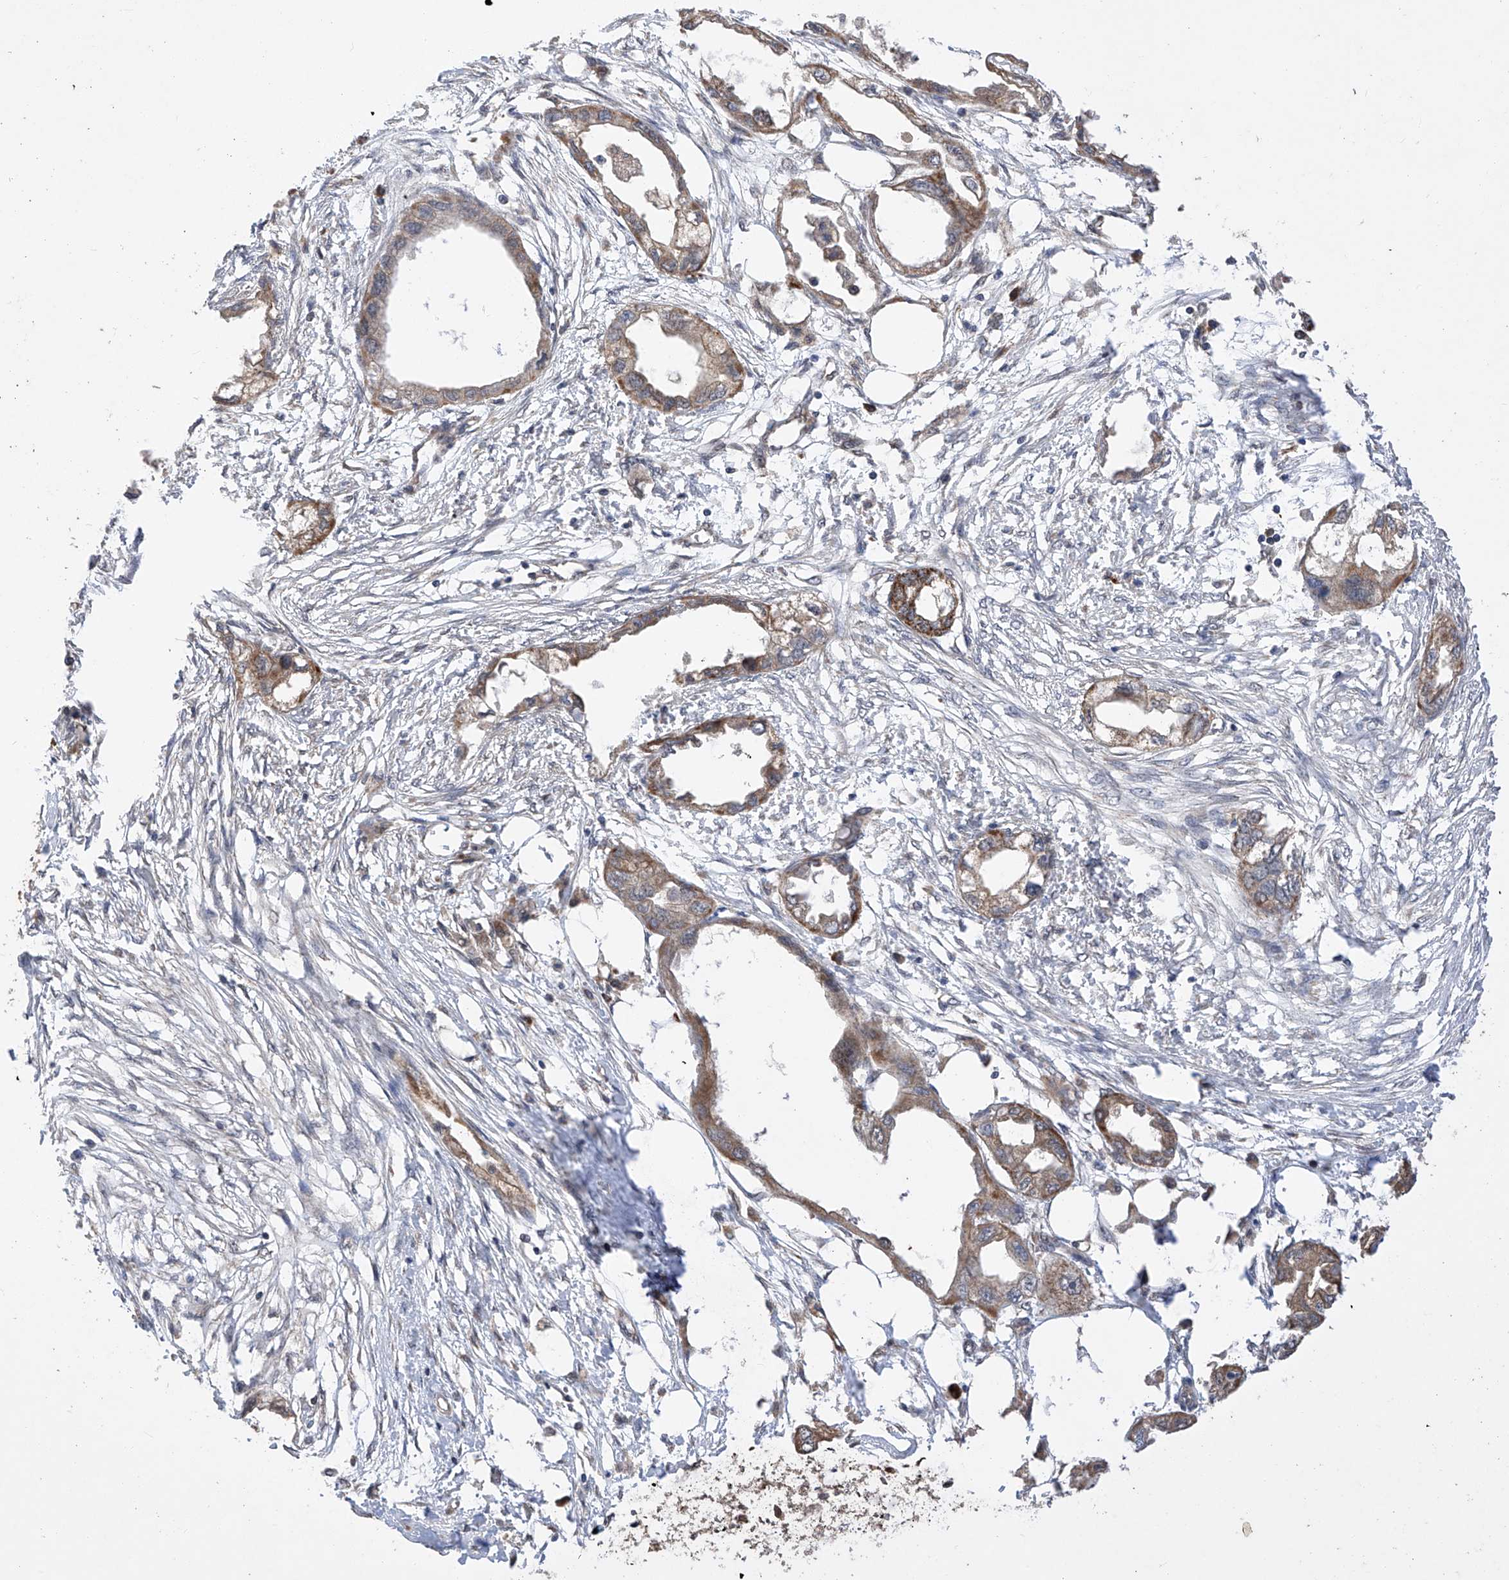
{"staining": {"intensity": "moderate", "quantity": ">75%", "location": "cytoplasmic/membranous"}, "tissue": "endometrial cancer", "cell_type": "Tumor cells", "image_type": "cancer", "snomed": [{"axis": "morphology", "description": "Adenocarcinoma, NOS"}, {"axis": "morphology", "description": "Adenocarcinoma, metastatic, NOS"}, {"axis": "topography", "description": "Adipose tissue"}, {"axis": "topography", "description": "Endometrium"}], "caption": "This photomicrograph shows IHC staining of human adenocarcinoma (endometrial), with medium moderate cytoplasmic/membranous expression in about >75% of tumor cells.", "gene": "SDHAF4", "patient": {"sex": "female", "age": 67}}